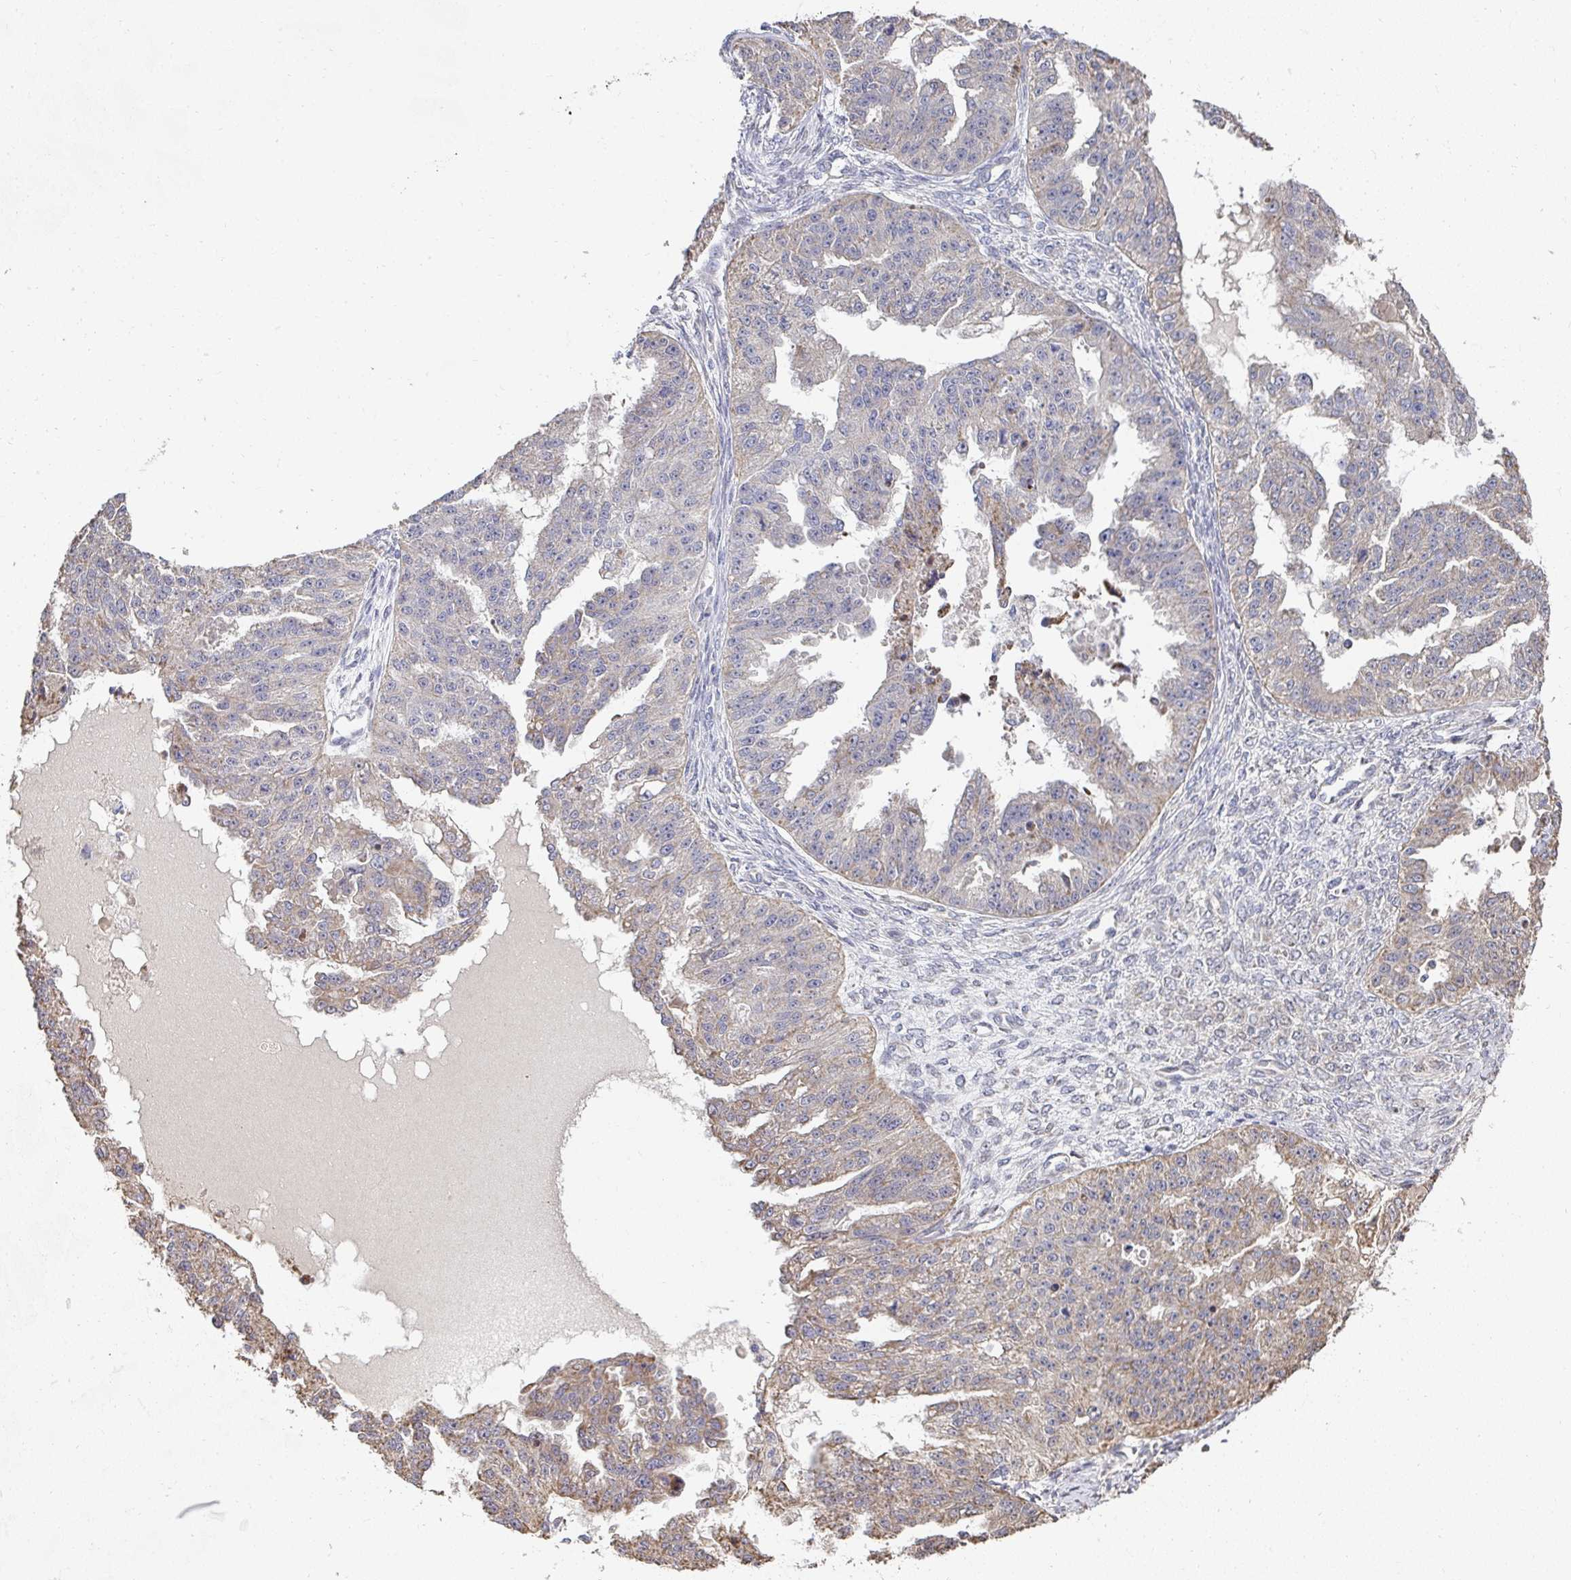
{"staining": {"intensity": "moderate", "quantity": "<25%", "location": "cytoplasmic/membranous"}, "tissue": "ovarian cancer", "cell_type": "Tumor cells", "image_type": "cancer", "snomed": [{"axis": "morphology", "description": "Cystadenocarcinoma, serous, NOS"}, {"axis": "topography", "description": "Ovary"}], "caption": "A histopathology image of ovarian serous cystadenocarcinoma stained for a protein reveals moderate cytoplasmic/membranous brown staining in tumor cells.", "gene": "AGTPBP1", "patient": {"sex": "female", "age": 58}}